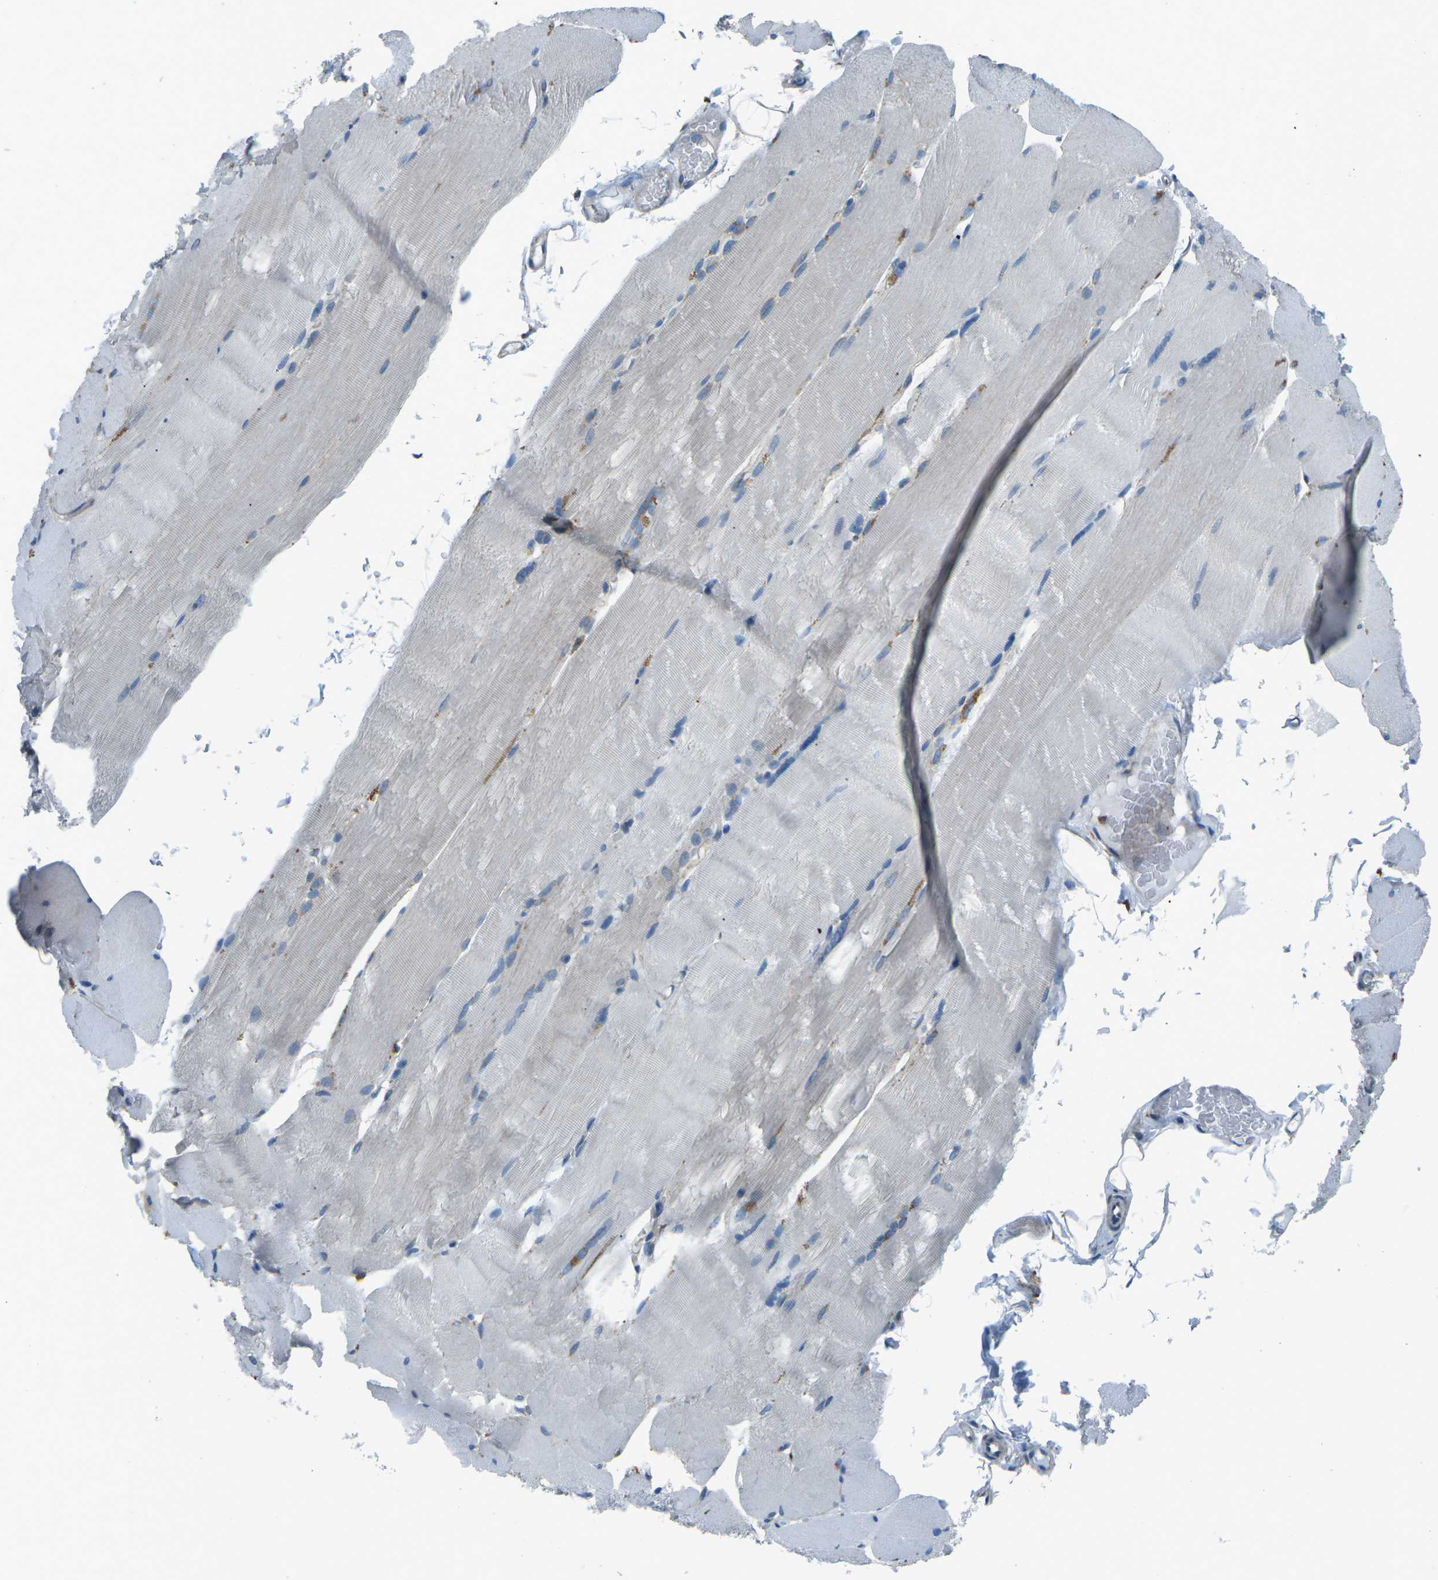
{"staining": {"intensity": "negative", "quantity": "none", "location": "none"}, "tissue": "skeletal muscle", "cell_type": "Myocytes", "image_type": "normal", "snomed": [{"axis": "morphology", "description": "Normal tissue, NOS"}, {"axis": "topography", "description": "Skin"}, {"axis": "topography", "description": "Skeletal muscle"}], "caption": "Immunohistochemical staining of normal skeletal muscle shows no significant expression in myocytes.", "gene": "CDK17", "patient": {"sex": "male", "age": 83}}